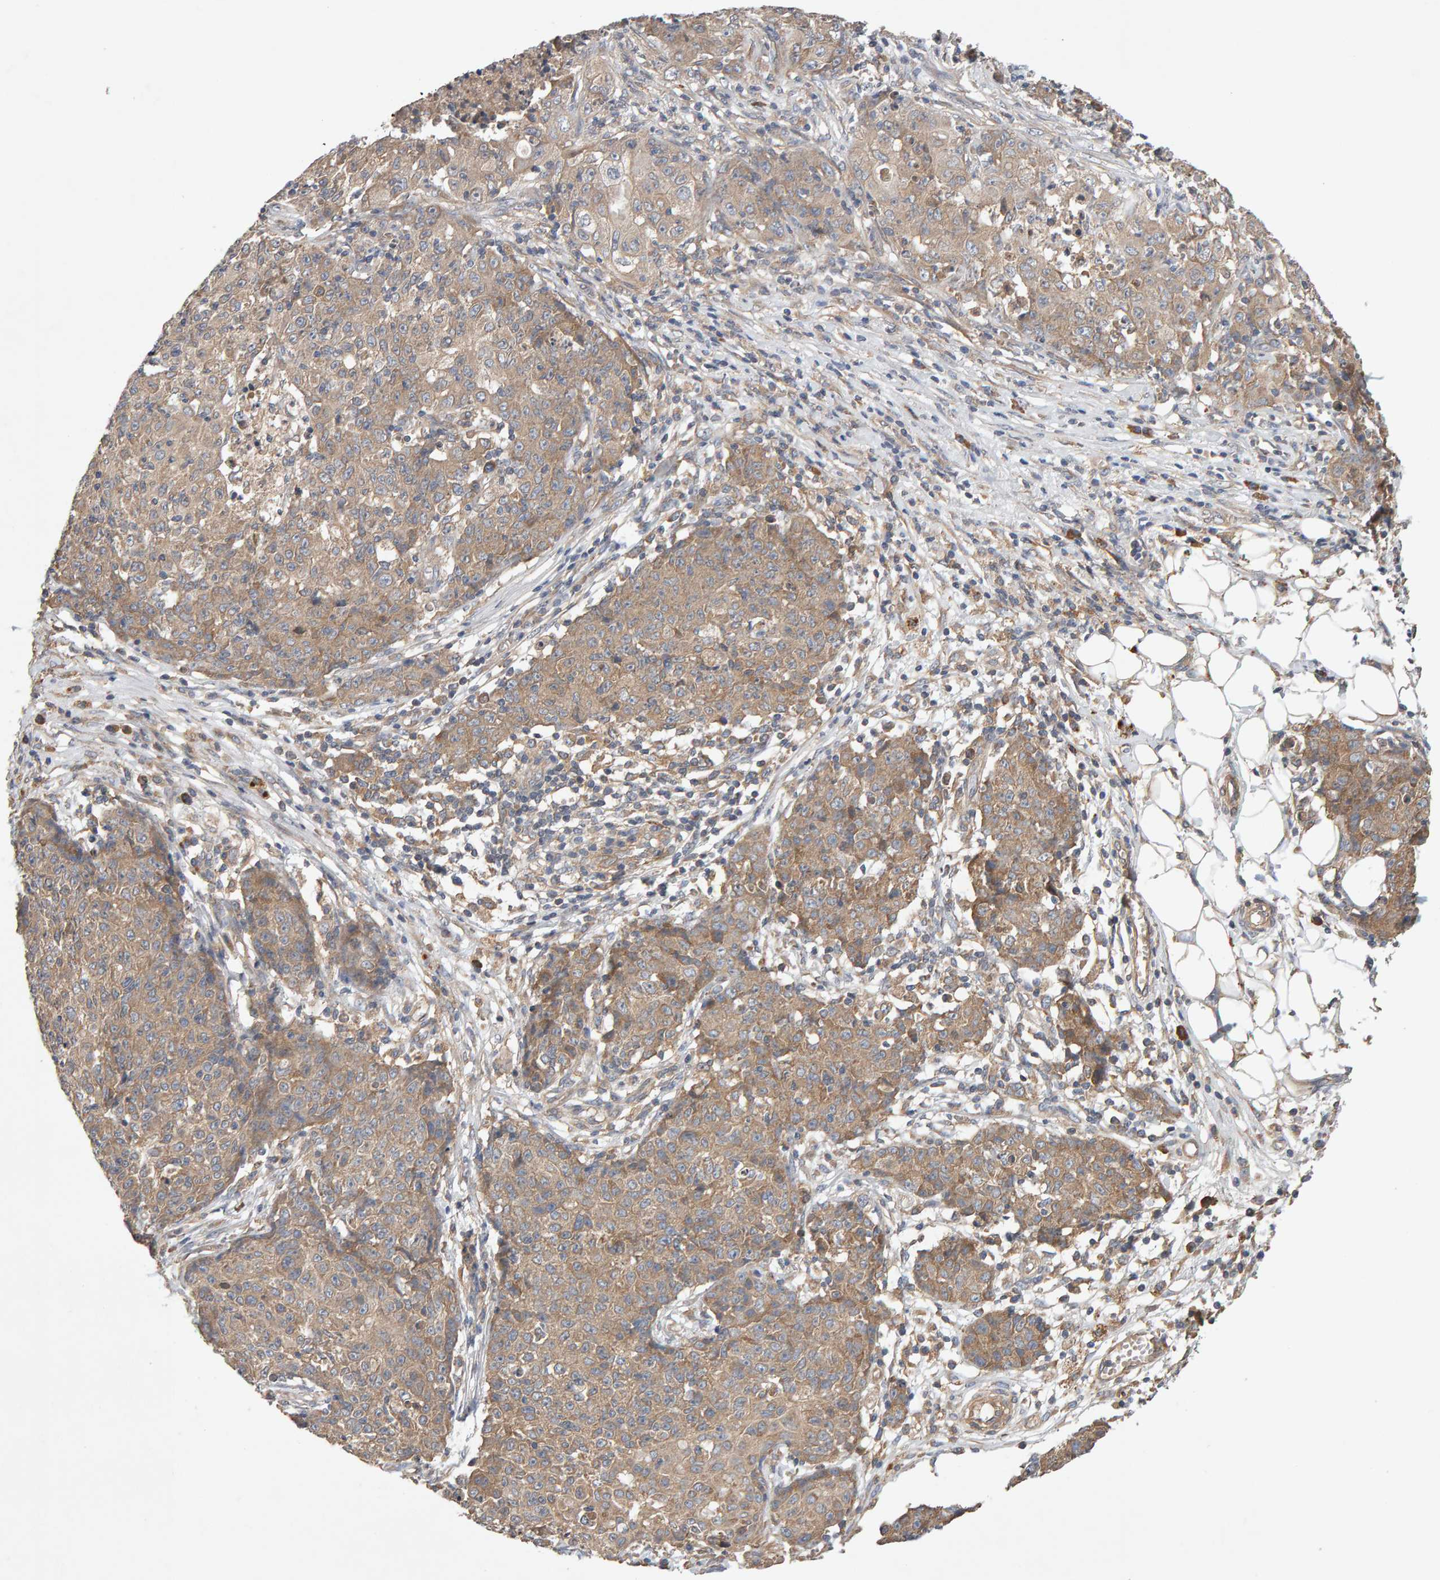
{"staining": {"intensity": "weak", "quantity": ">75%", "location": "cytoplasmic/membranous"}, "tissue": "ovarian cancer", "cell_type": "Tumor cells", "image_type": "cancer", "snomed": [{"axis": "morphology", "description": "Carcinoma, endometroid"}, {"axis": "topography", "description": "Ovary"}], "caption": "Human ovarian cancer stained with a protein marker exhibits weak staining in tumor cells.", "gene": "RNF19A", "patient": {"sex": "female", "age": 42}}